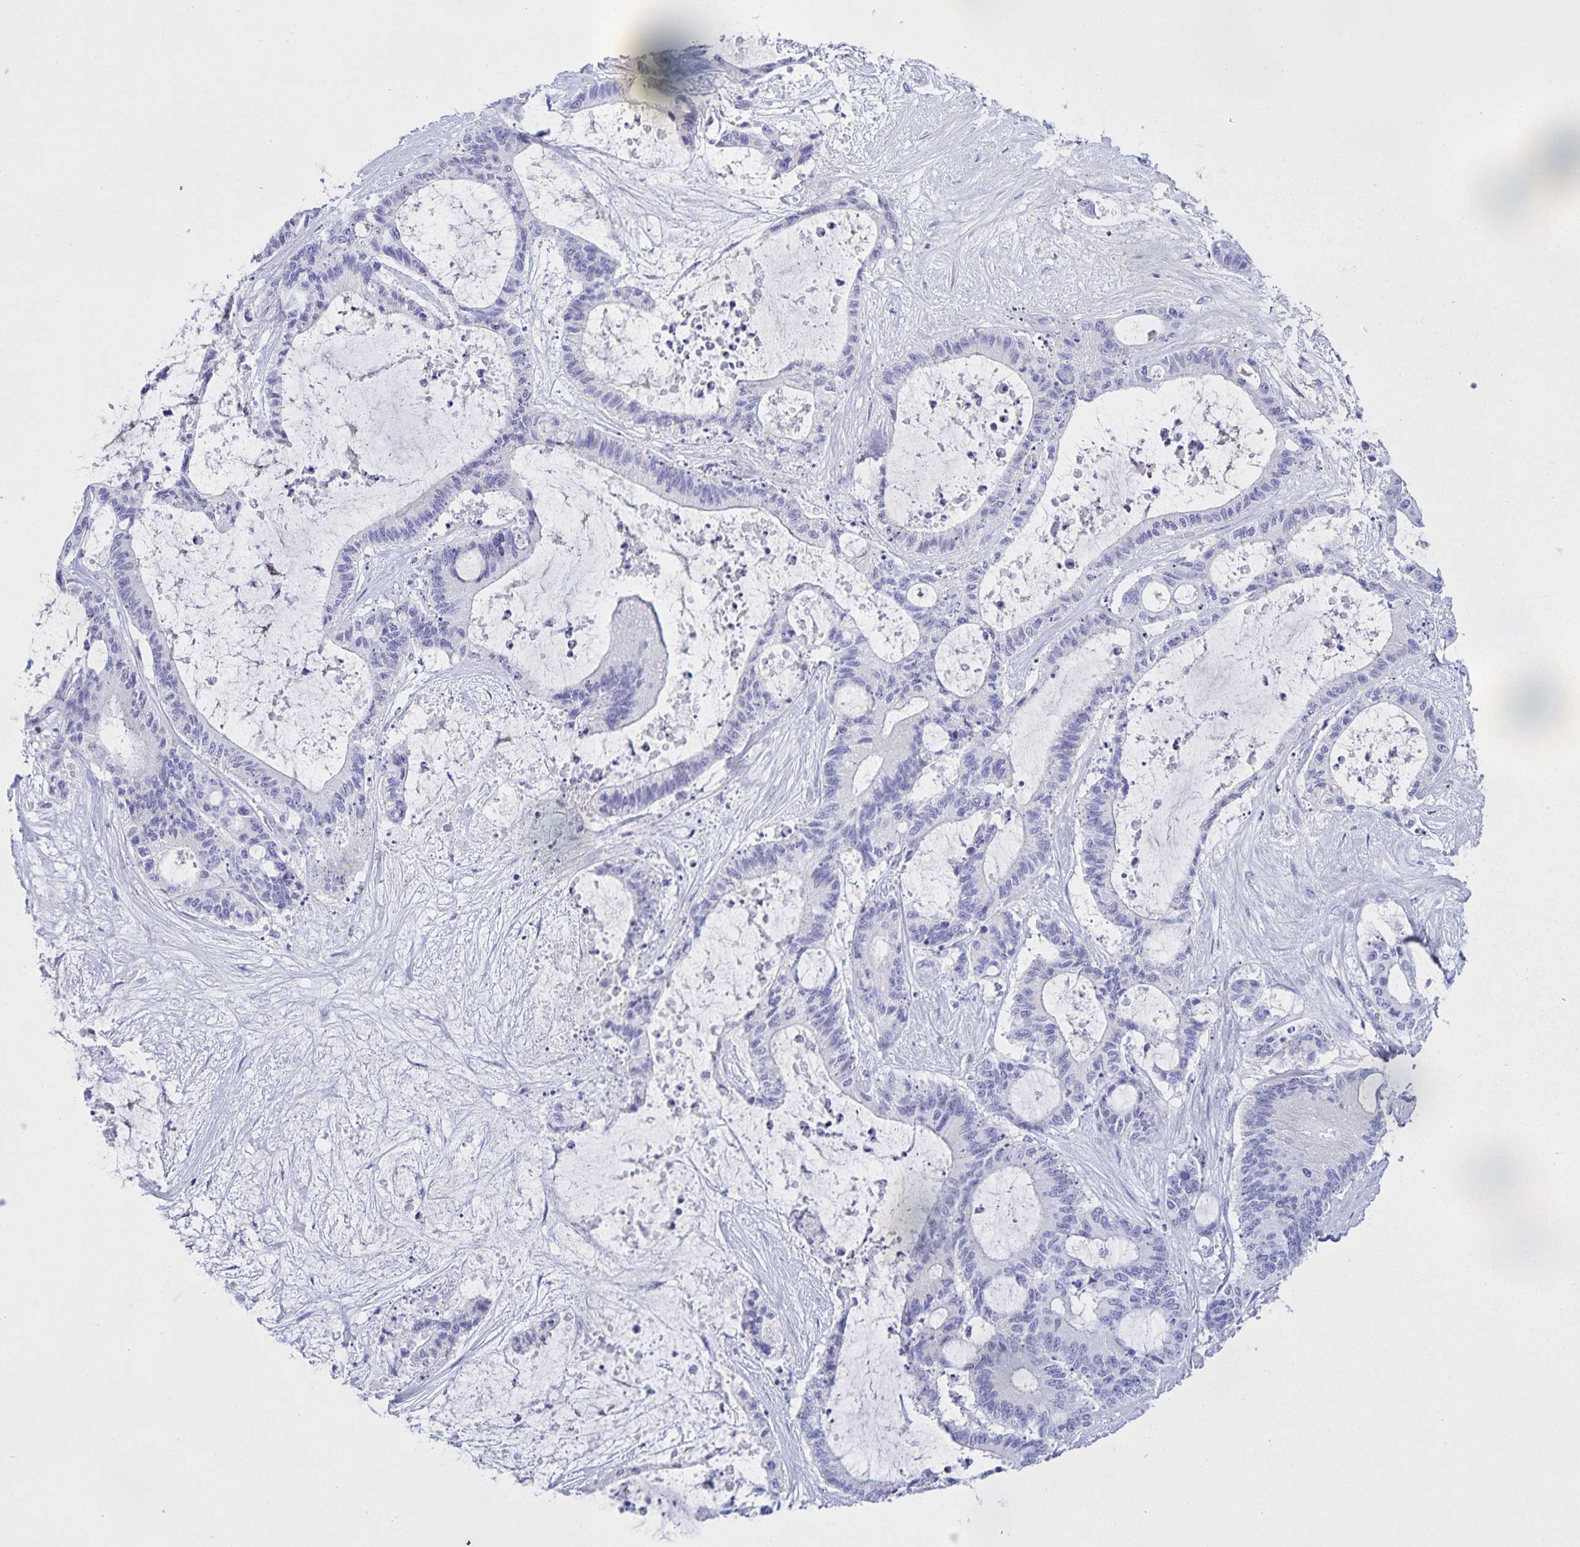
{"staining": {"intensity": "negative", "quantity": "none", "location": "none"}, "tissue": "liver cancer", "cell_type": "Tumor cells", "image_type": "cancer", "snomed": [{"axis": "morphology", "description": "Normal tissue, NOS"}, {"axis": "morphology", "description": "Cholangiocarcinoma"}, {"axis": "topography", "description": "Liver"}, {"axis": "topography", "description": "Peripheral nerve tissue"}], "caption": "Immunohistochemical staining of liver cancer (cholangiocarcinoma) displays no significant positivity in tumor cells.", "gene": "CATSPER4", "patient": {"sex": "female", "age": 73}}